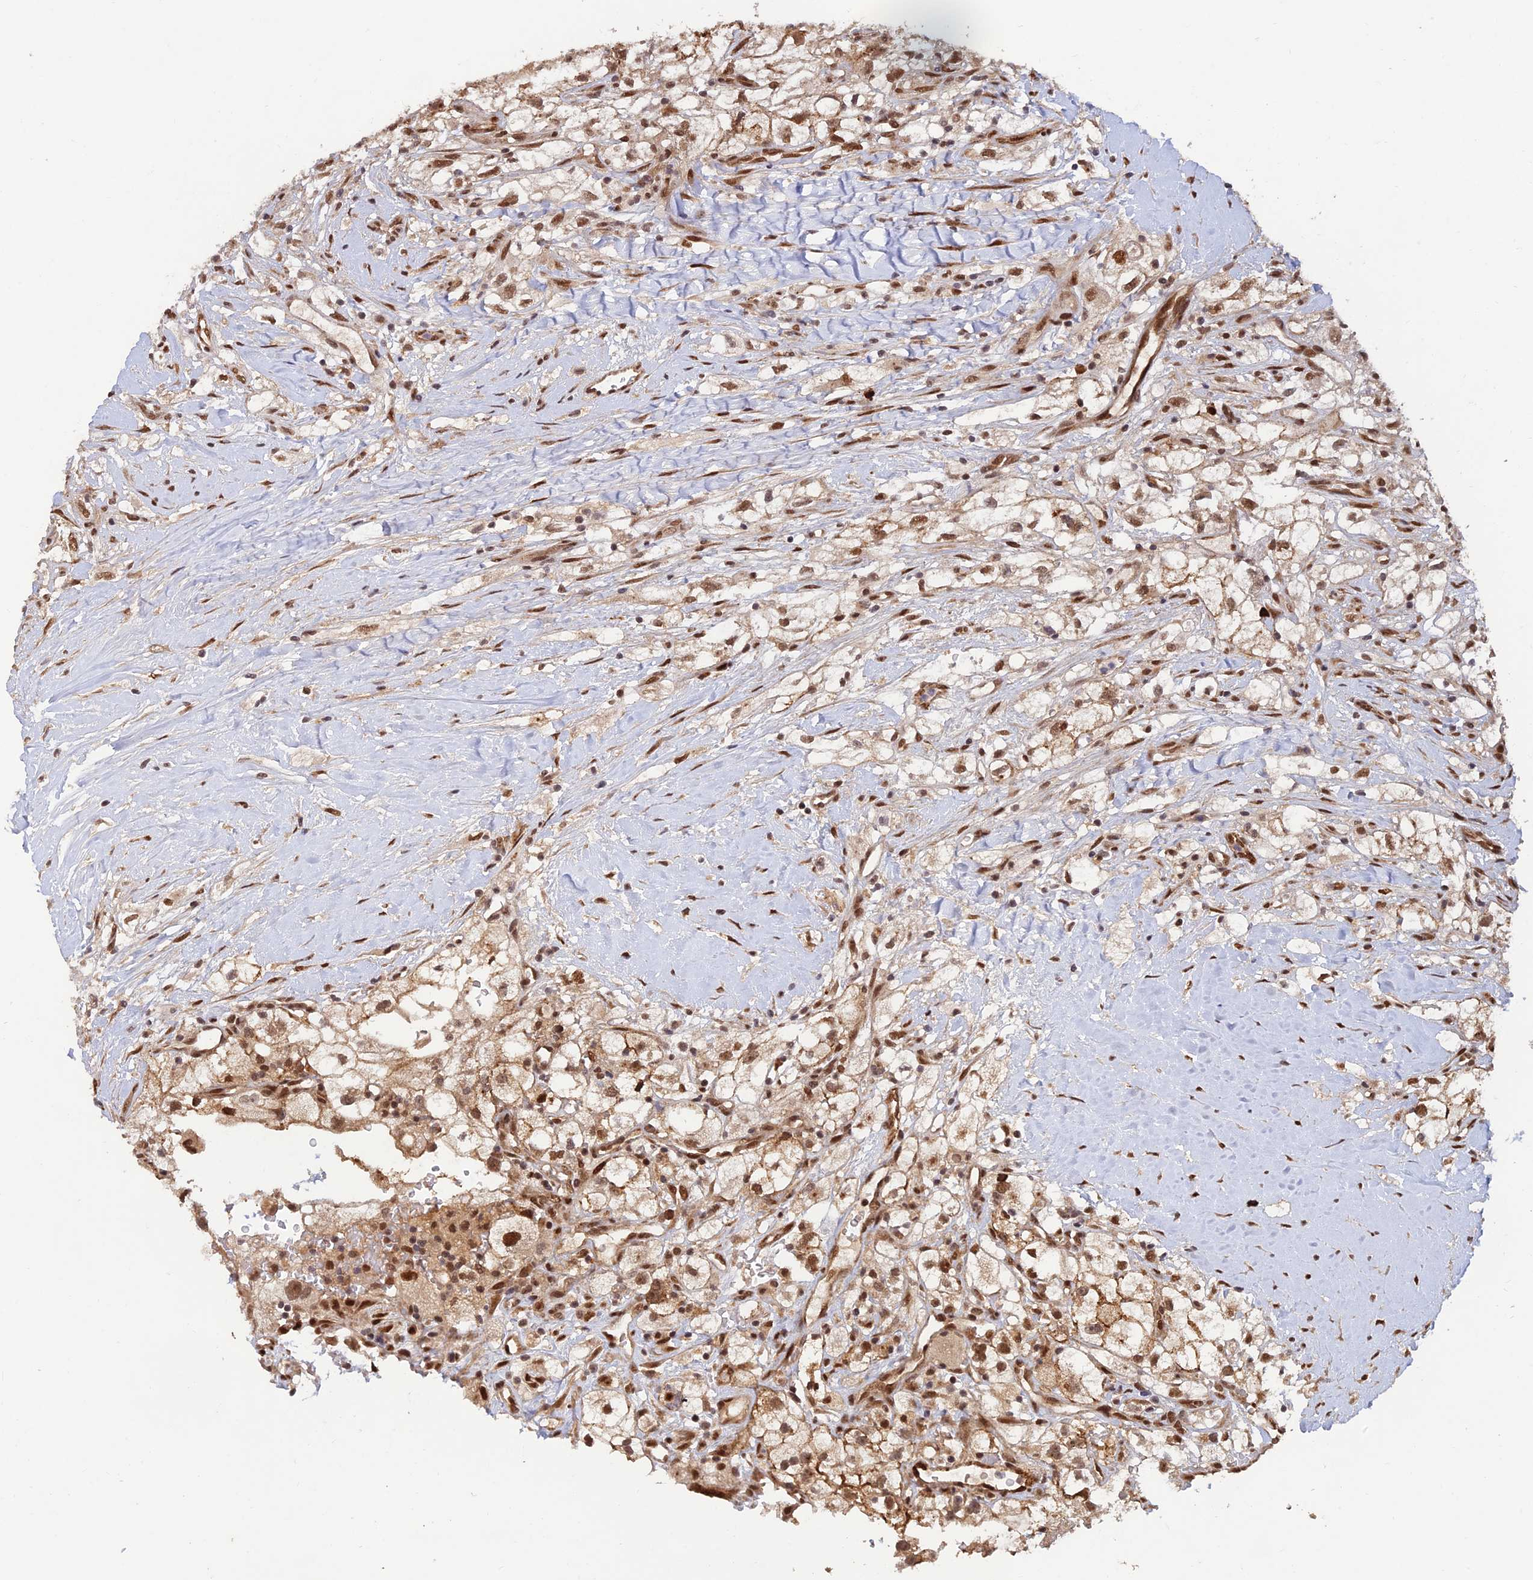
{"staining": {"intensity": "moderate", "quantity": ">75%", "location": "cytoplasmic/membranous,nuclear"}, "tissue": "renal cancer", "cell_type": "Tumor cells", "image_type": "cancer", "snomed": [{"axis": "morphology", "description": "Adenocarcinoma, NOS"}, {"axis": "topography", "description": "Kidney"}], "caption": "DAB immunohistochemical staining of renal cancer shows moderate cytoplasmic/membranous and nuclear protein staining in about >75% of tumor cells.", "gene": "ZNF565", "patient": {"sex": "male", "age": 59}}